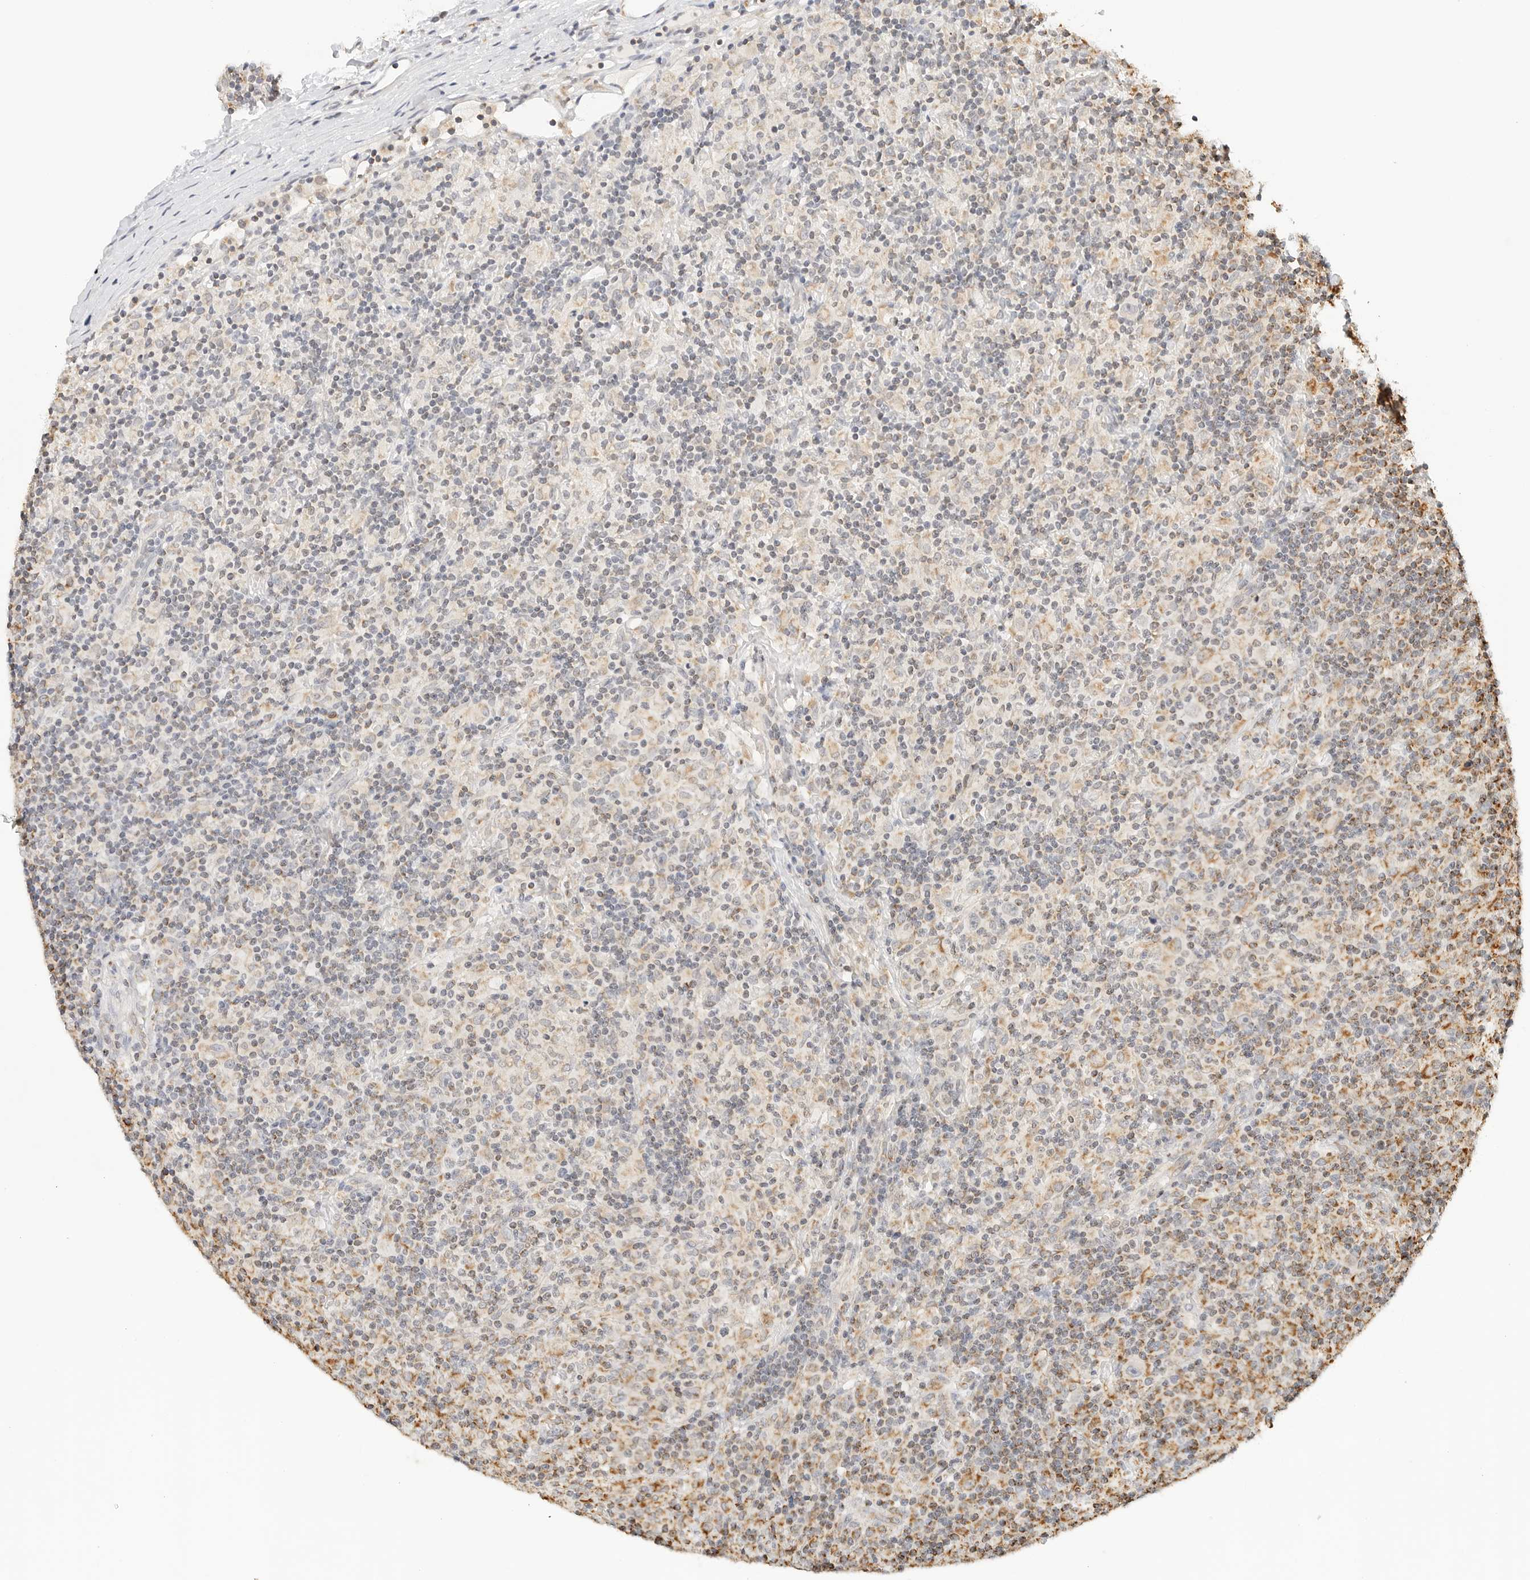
{"staining": {"intensity": "negative", "quantity": "none", "location": "none"}, "tissue": "lymphoma", "cell_type": "Tumor cells", "image_type": "cancer", "snomed": [{"axis": "morphology", "description": "Hodgkin's disease, NOS"}, {"axis": "topography", "description": "Lymph node"}], "caption": "Immunohistochemical staining of Hodgkin's disease displays no significant staining in tumor cells. (DAB (3,3'-diaminobenzidine) immunohistochemistry (IHC) visualized using brightfield microscopy, high magnification).", "gene": "ATL1", "patient": {"sex": "male", "age": 70}}